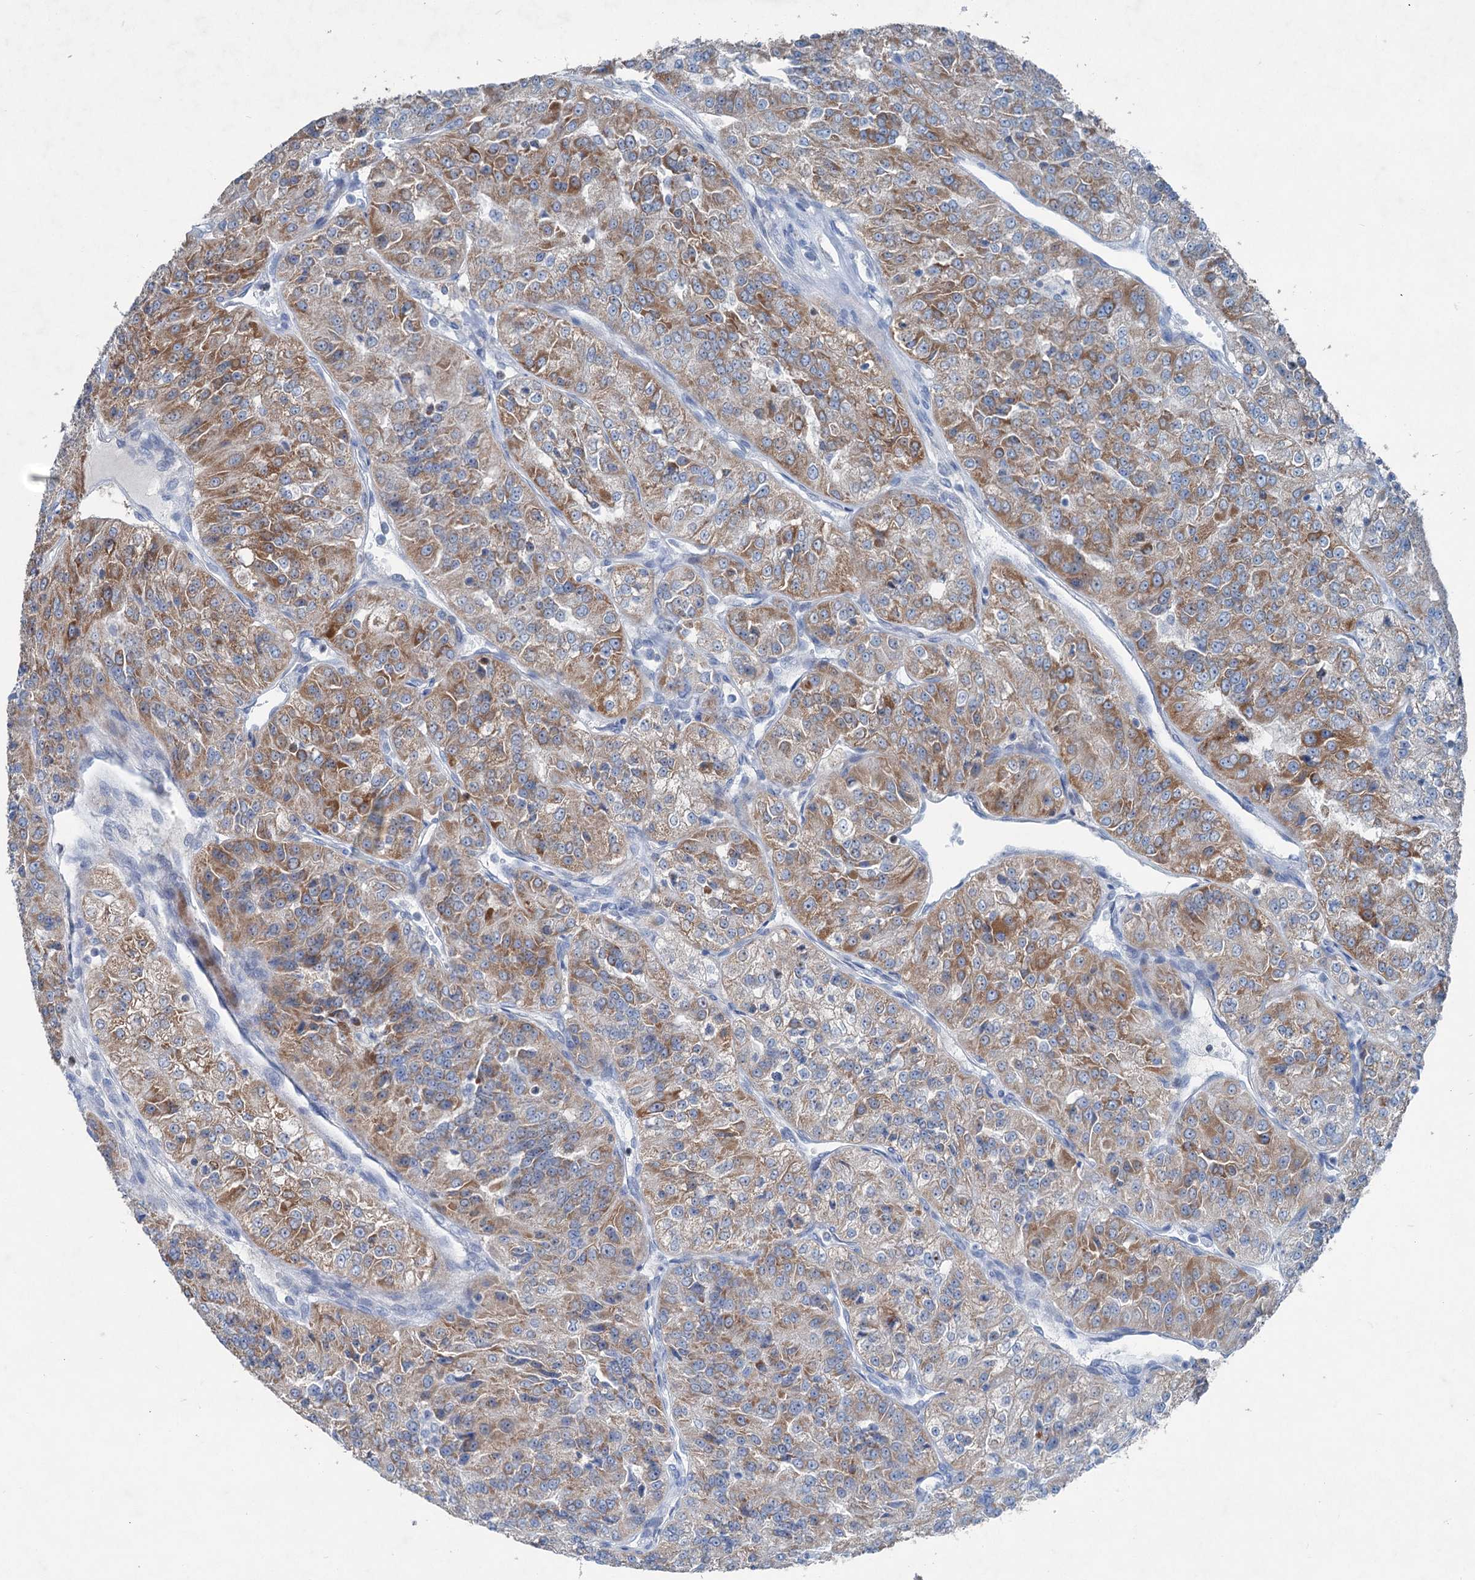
{"staining": {"intensity": "moderate", "quantity": ">75%", "location": "cytoplasmic/membranous"}, "tissue": "renal cancer", "cell_type": "Tumor cells", "image_type": "cancer", "snomed": [{"axis": "morphology", "description": "Adenocarcinoma, NOS"}, {"axis": "topography", "description": "Kidney"}], "caption": "An immunohistochemistry (IHC) photomicrograph of tumor tissue is shown. Protein staining in brown labels moderate cytoplasmic/membranous positivity in renal adenocarcinoma within tumor cells.", "gene": "ELP4", "patient": {"sex": "female", "age": 63}}